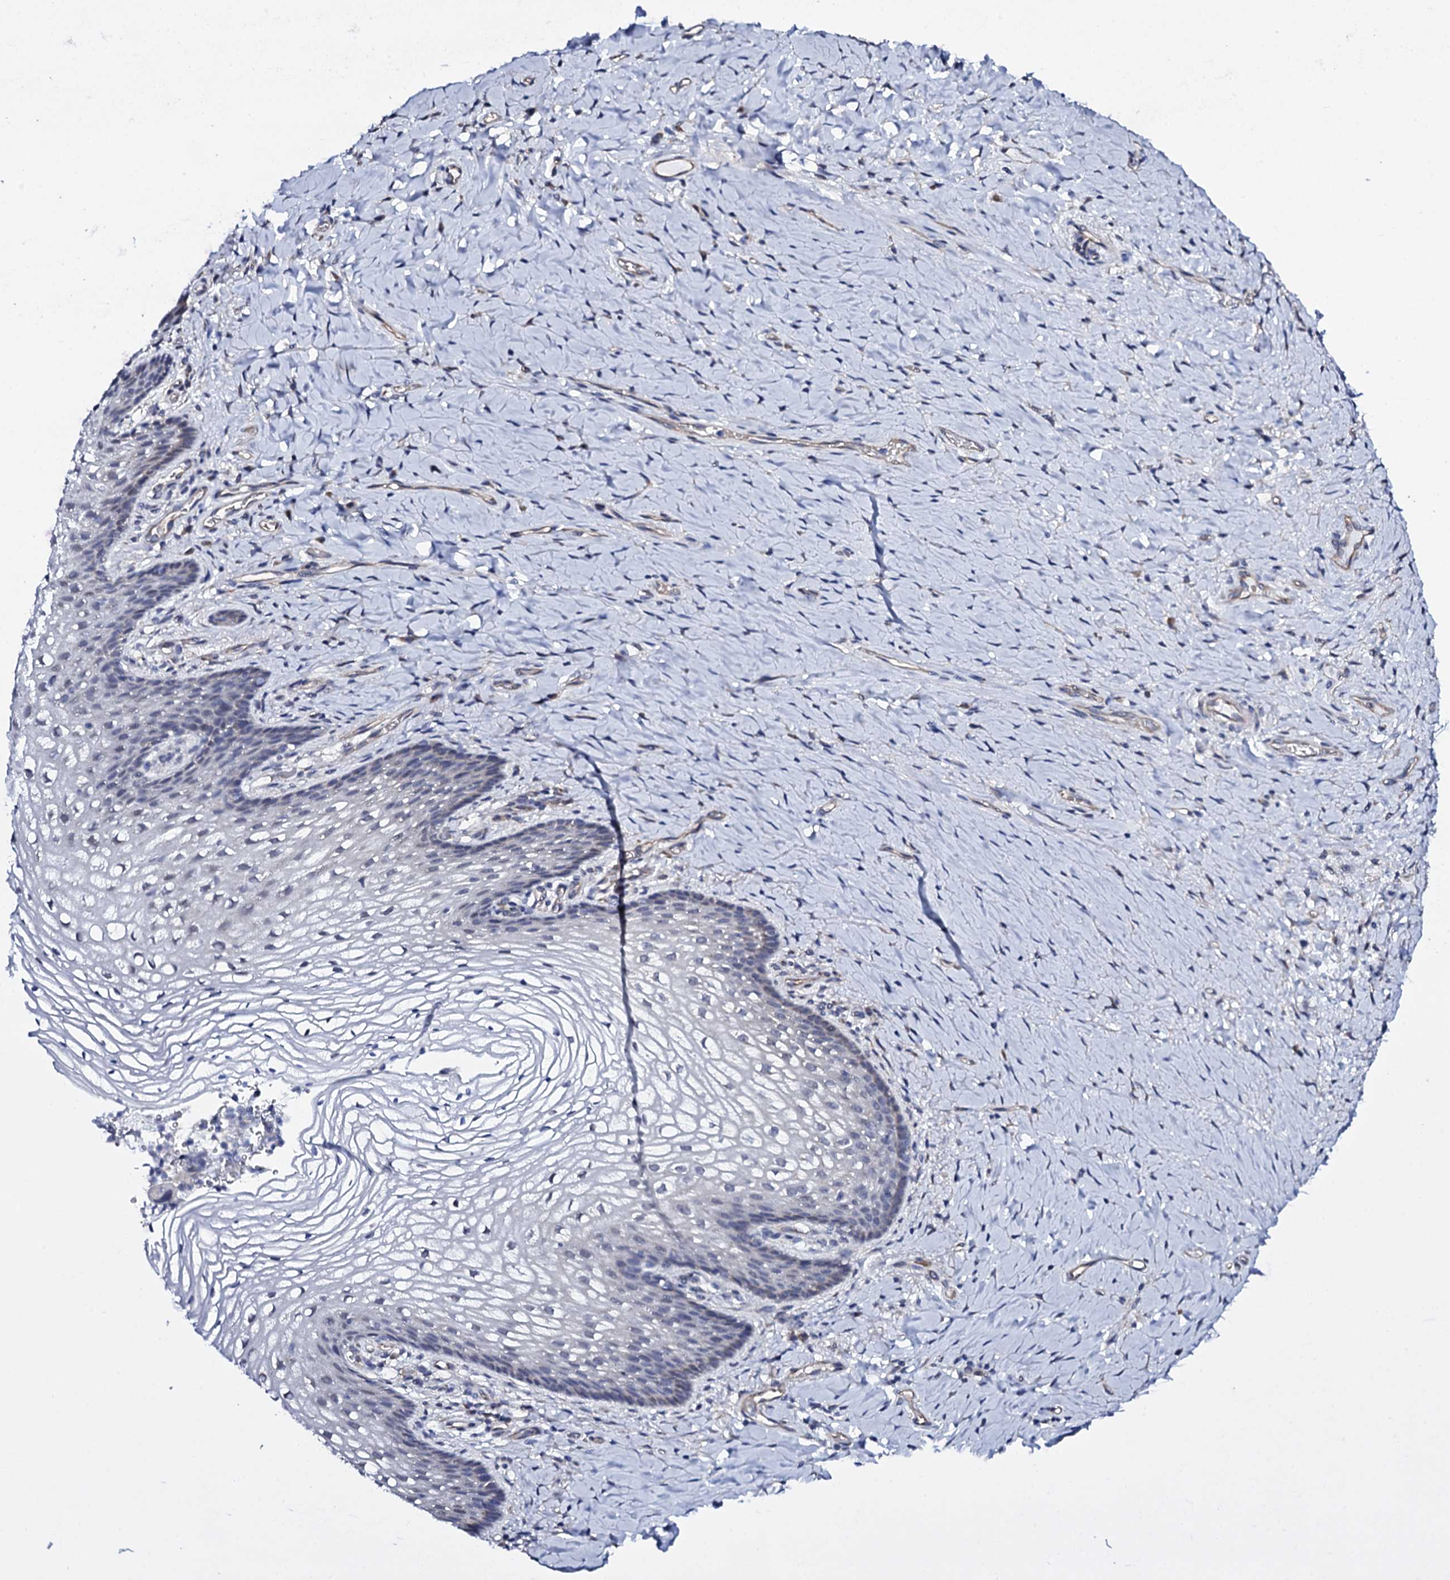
{"staining": {"intensity": "negative", "quantity": "none", "location": "none"}, "tissue": "vagina", "cell_type": "Squamous epithelial cells", "image_type": "normal", "snomed": [{"axis": "morphology", "description": "Normal tissue, NOS"}, {"axis": "topography", "description": "Vagina"}], "caption": "The photomicrograph exhibits no staining of squamous epithelial cells in normal vagina. The staining was performed using DAB to visualize the protein expression in brown, while the nuclei were stained in blue with hematoxylin (Magnification: 20x).", "gene": "GAREM1", "patient": {"sex": "female", "age": 60}}